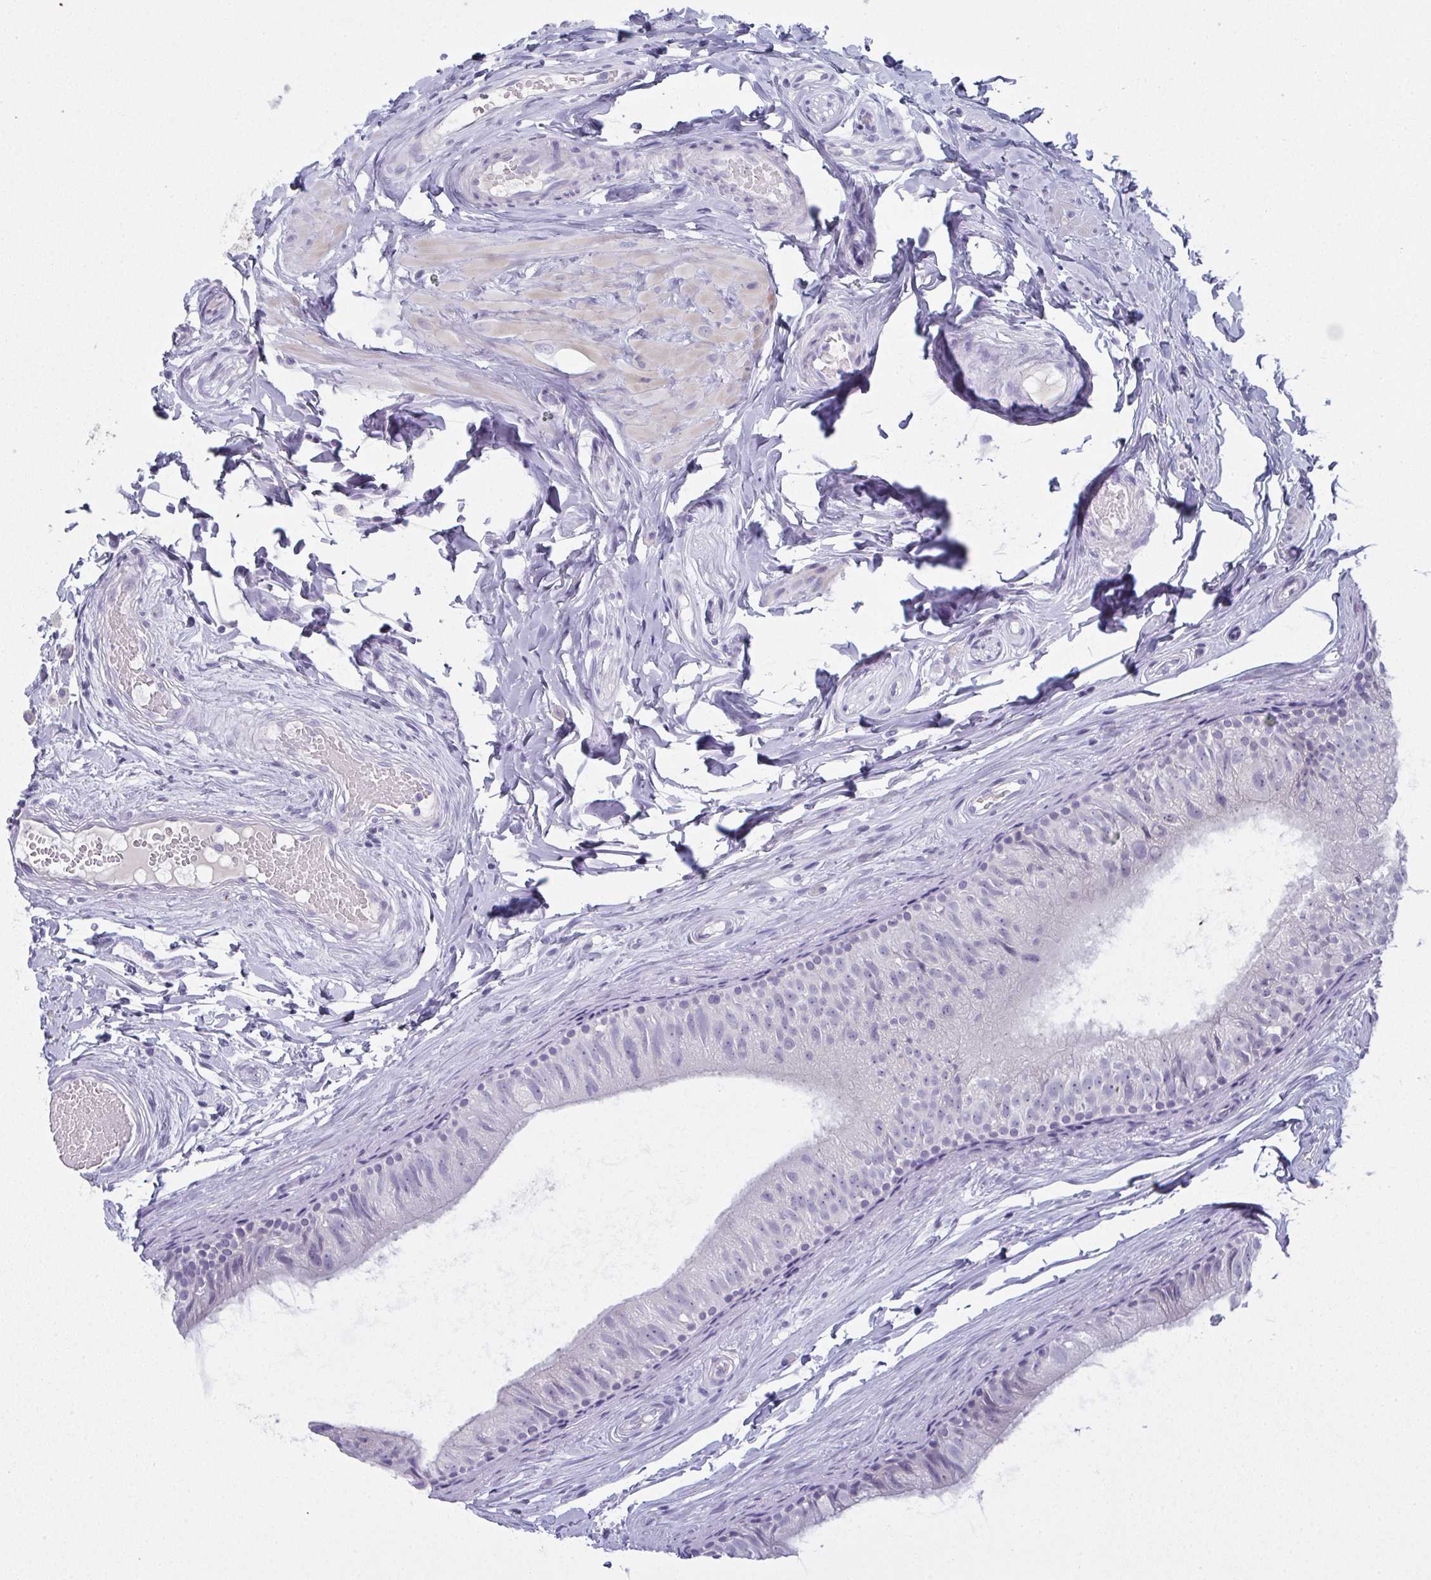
{"staining": {"intensity": "negative", "quantity": "none", "location": "none"}, "tissue": "epididymis", "cell_type": "Glandular cells", "image_type": "normal", "snomed": [{"axis": "morphology", "description": "Normal tissue, NOS"}, {"axis": "topography", "description": "Epididymis"}], "caption": "Immunohistochemical staining of unremarkable human epididymis exhibits no significant staining in glandular cells.", "gene": "SLC36A2", "patient": {"sex": "male", "age": 45}}